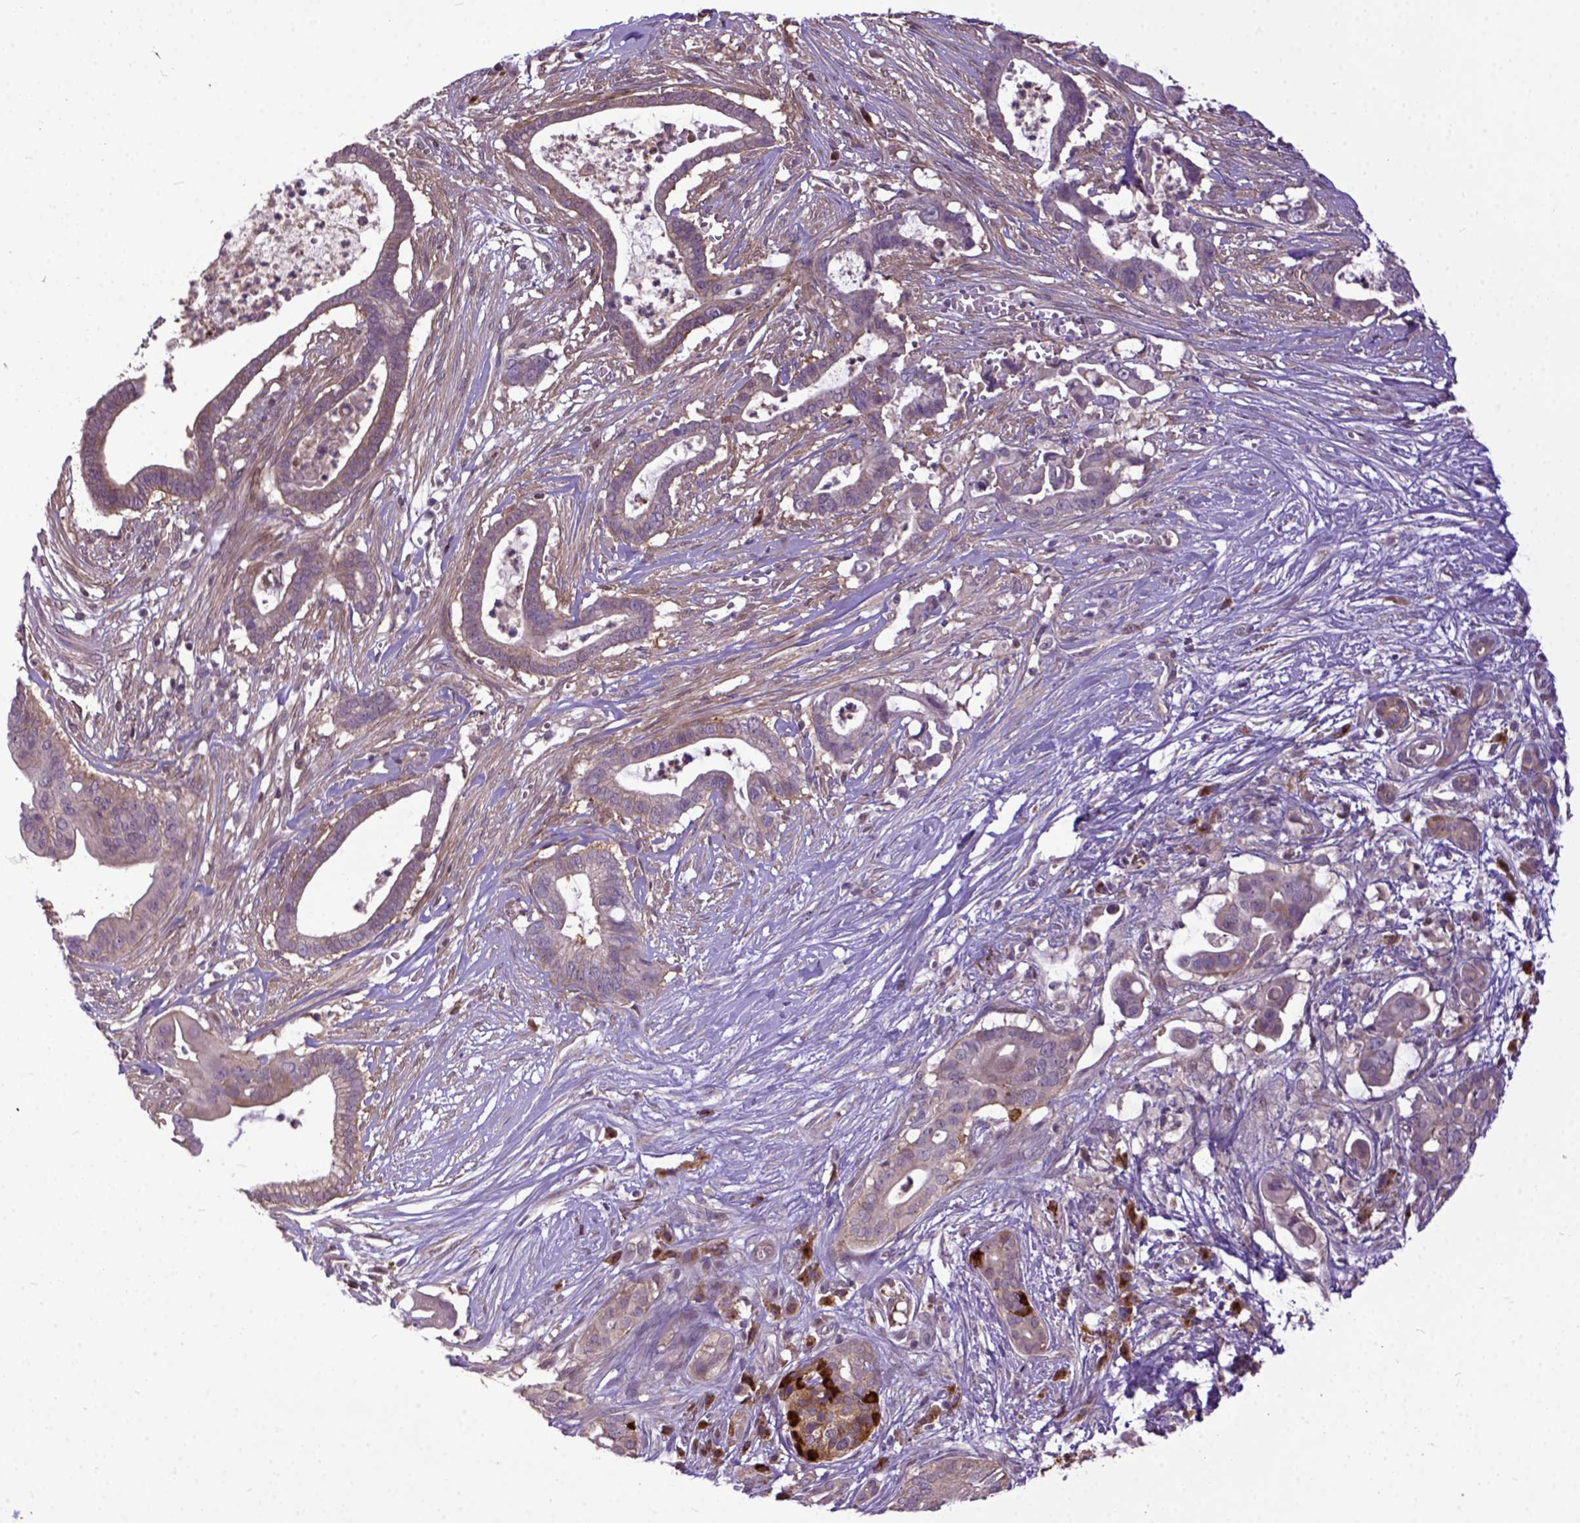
{"staining": {"intensity": "moderate", "quantity": "<25%", "location": "cytoplasmic/membranous"}, "tissue": "pancreatic cancer", "cell_type": "Tumor cells", "image_type": "cancer", "snomed": [{"axis": "morphology", "description": "Adenocarcinoma, NOS"}, {"axis": "topography", "description": "Pancreas"}], "caption": "The photomicrograph reveals immunohistochemical staining of adenocarcinoma (pancreatic). There is moderate cytoplasmic/membranous expression is identified in approximately <25% of tumor cells.", "gene": "CPNE1", "patient": {"sex": "male", "age": 61}}